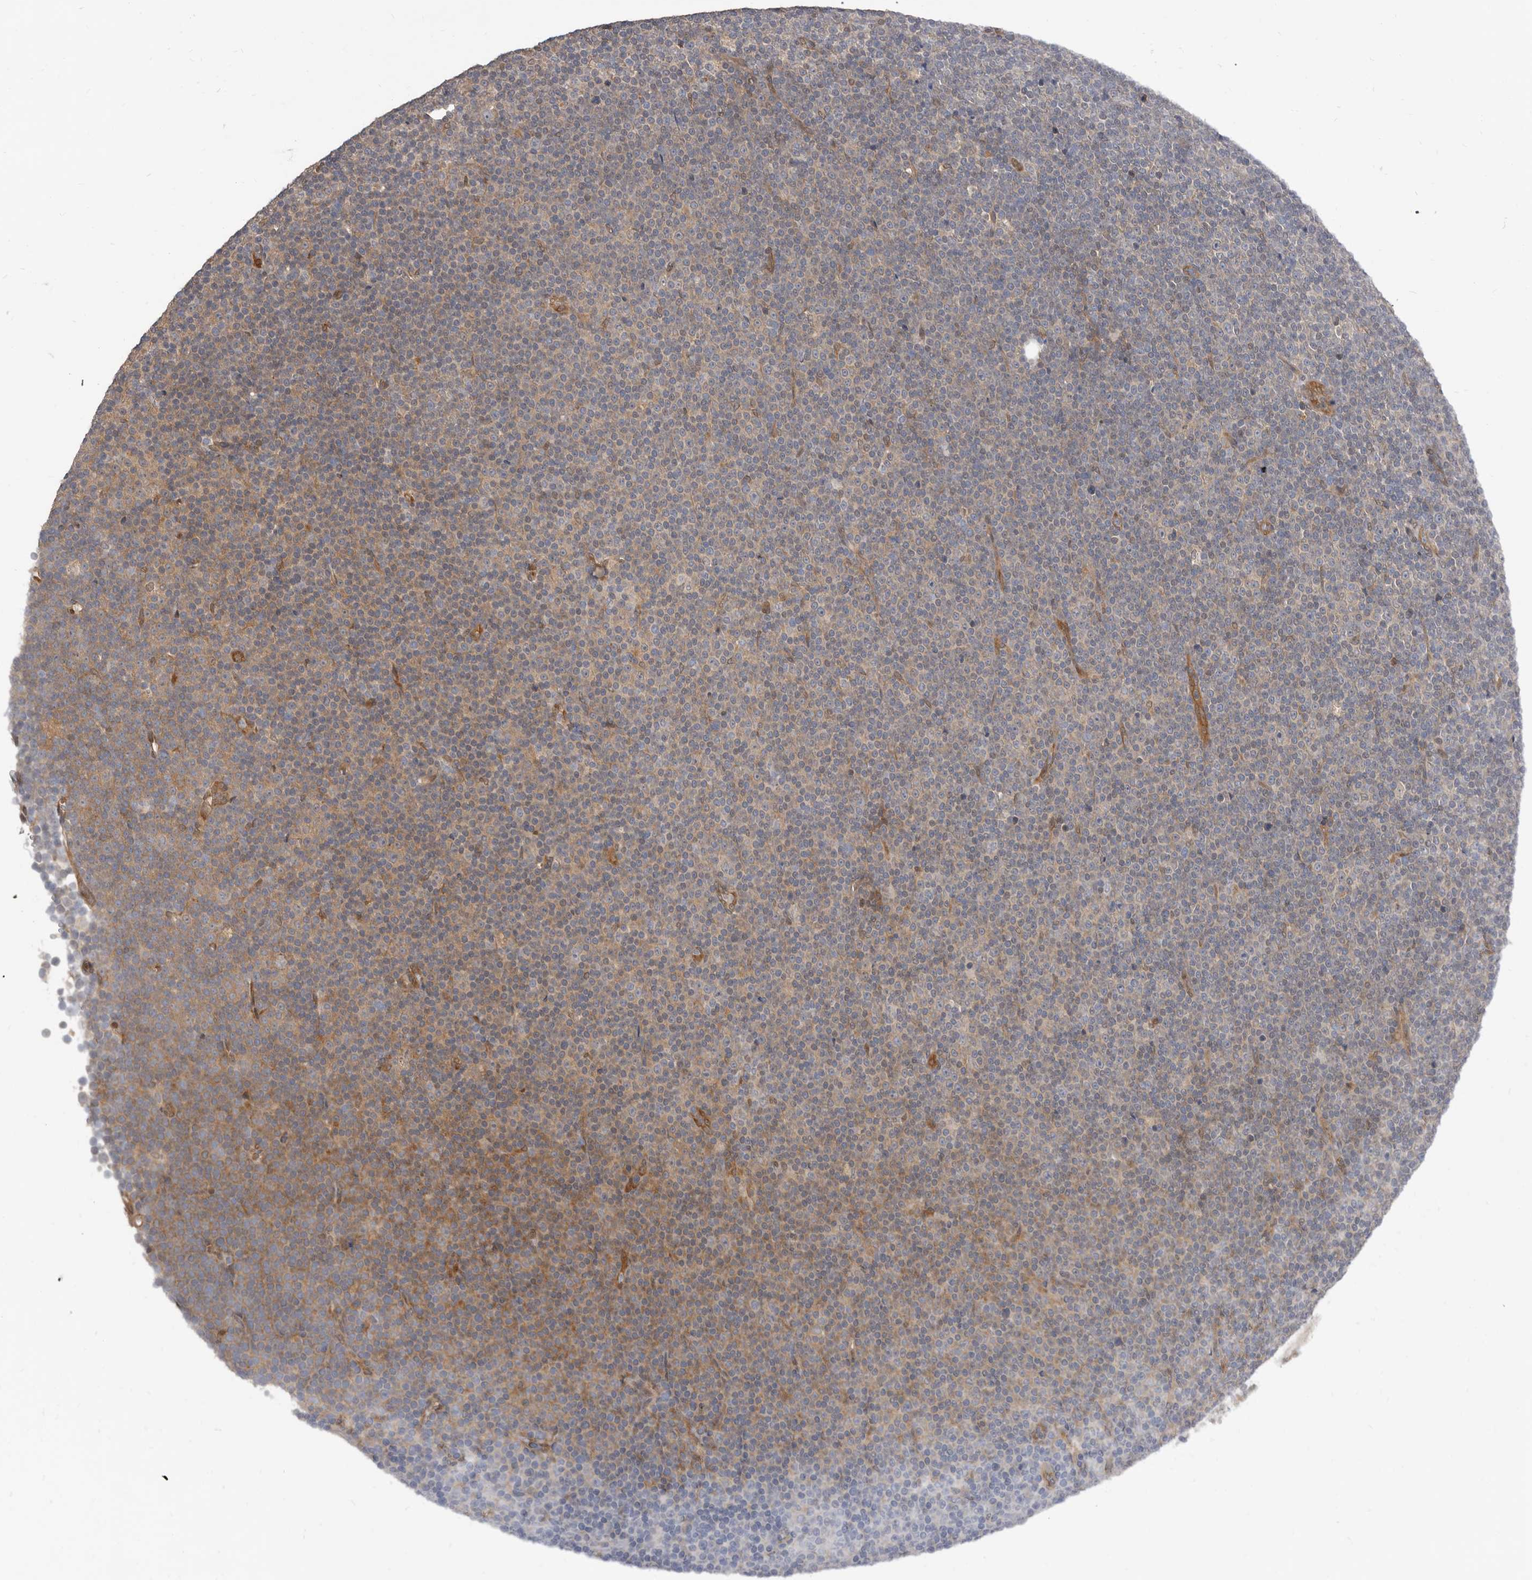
{"staining": {"intensity": "weak", "quantity": "<25%", "location": "cytoplasmic/membranous"}, "tissue": "lymphoma", "cell_type": "Tumor cells", "image_type": "cancer", "snomed": [{"axis": "morphology", "description": "Malignant lymphoma, non-Hodgkin's type, Low grade"}, {"axis": "topography", "description": "Lymph node"}], "caption": "Human low-grade malignant lymphoma, non-Hodgkin's type stained for a protein using immunohistochemistry (IHC) shows no expression in tumor cells.", "gene": "SBDS", "patient": {"sex": "female", "age": 67}}